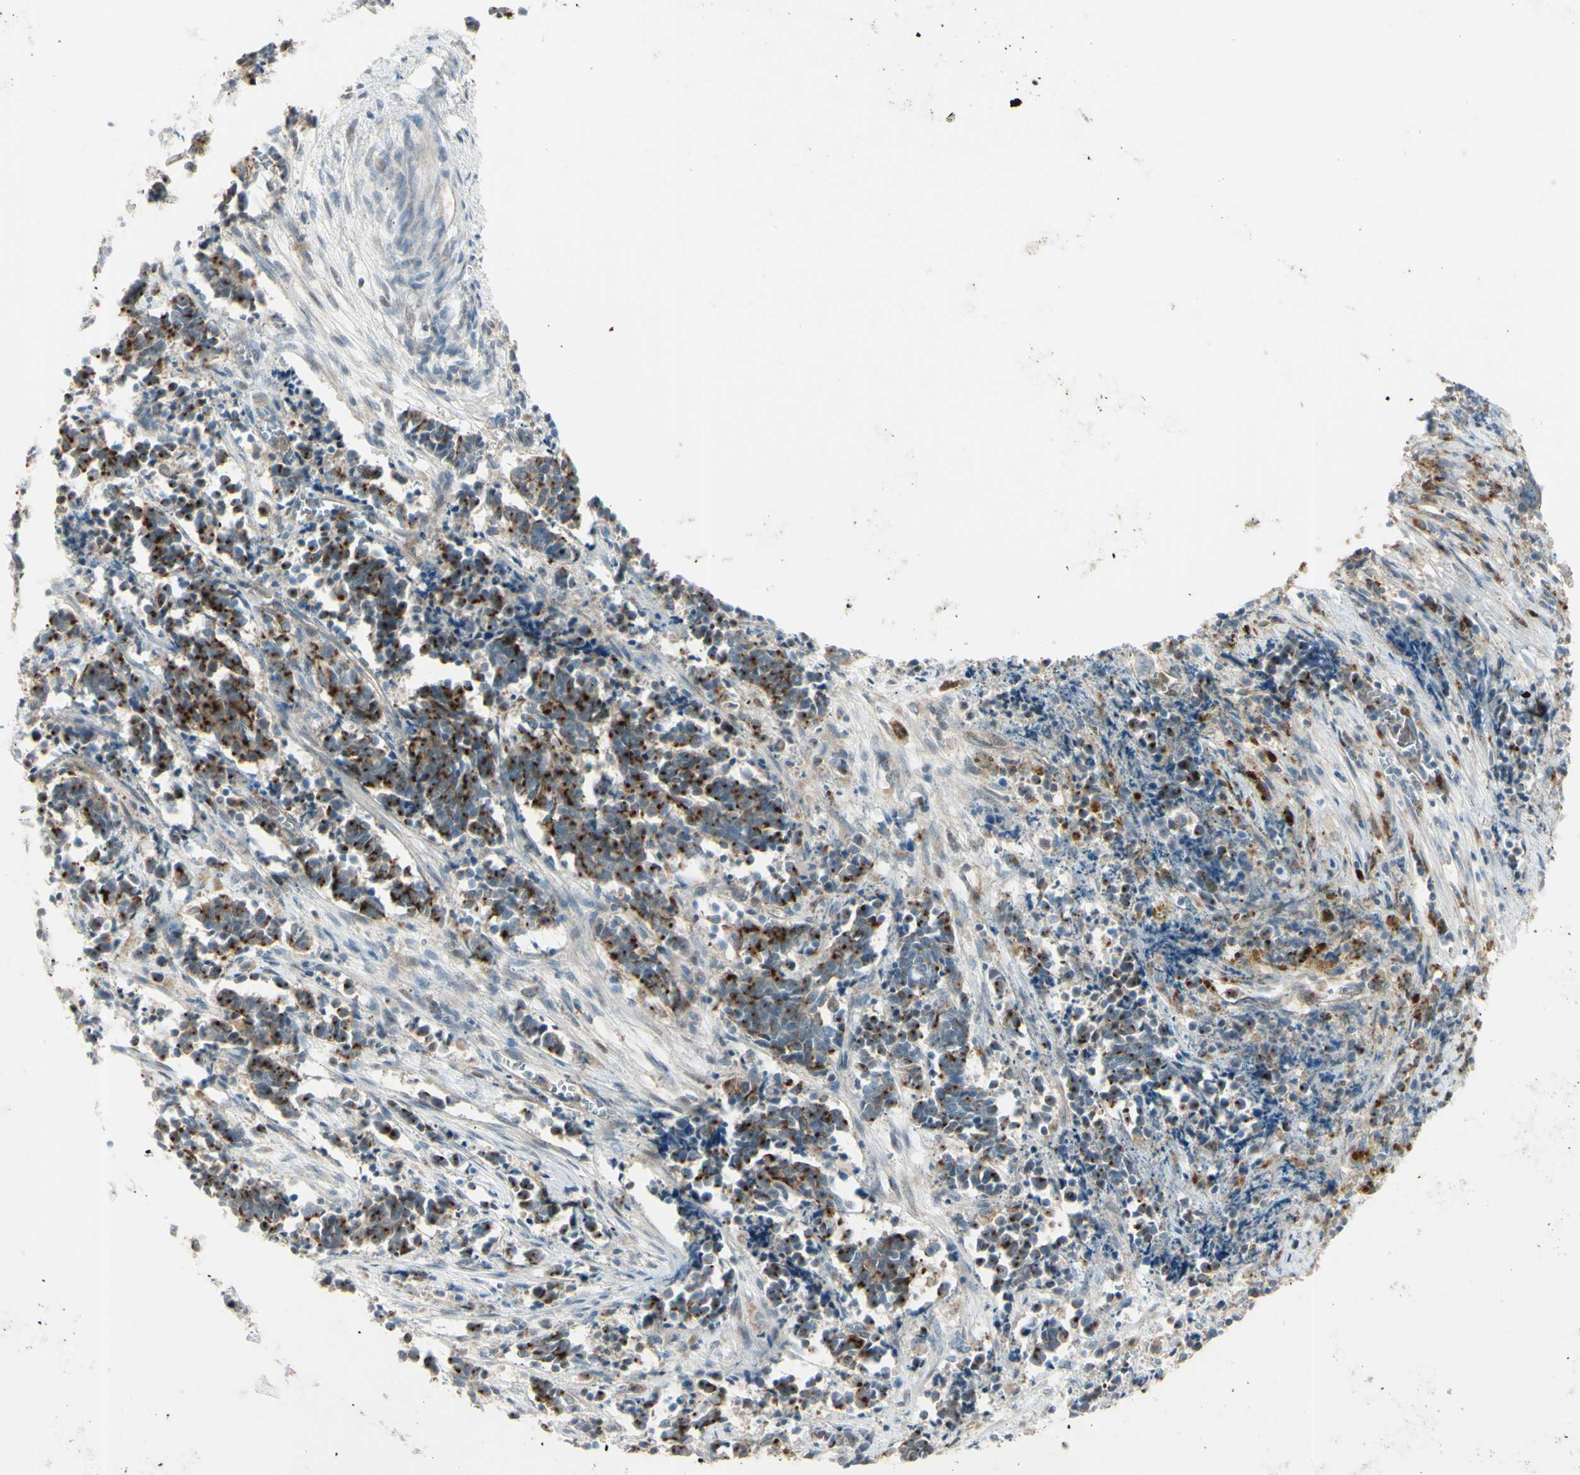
{"staining": {"intensity": "strong", "quantity": "25%-75%", "location": "cytoplasmic/membranous"}, "tissue": "cervical cancer", "cell_type": "Tumor cells", "image_type": "cancer", "snomed": [{"axis": "morphology", "description": "Normal tissue, NOS"}, {"axis": "morphology", "description": "Squamous cell carcinoma, NOS"}, {"axis": "topography", "description": "Cervix"}], "caption": "Tumor cells reveal high levels of strong cytoplasmic/membranous expression in approximately 25%-75% of cells in human cervical cancer (squamous cell carcinoma).", "gene": "LMTK2", "patient": {"sex": "female", "age": 35}}